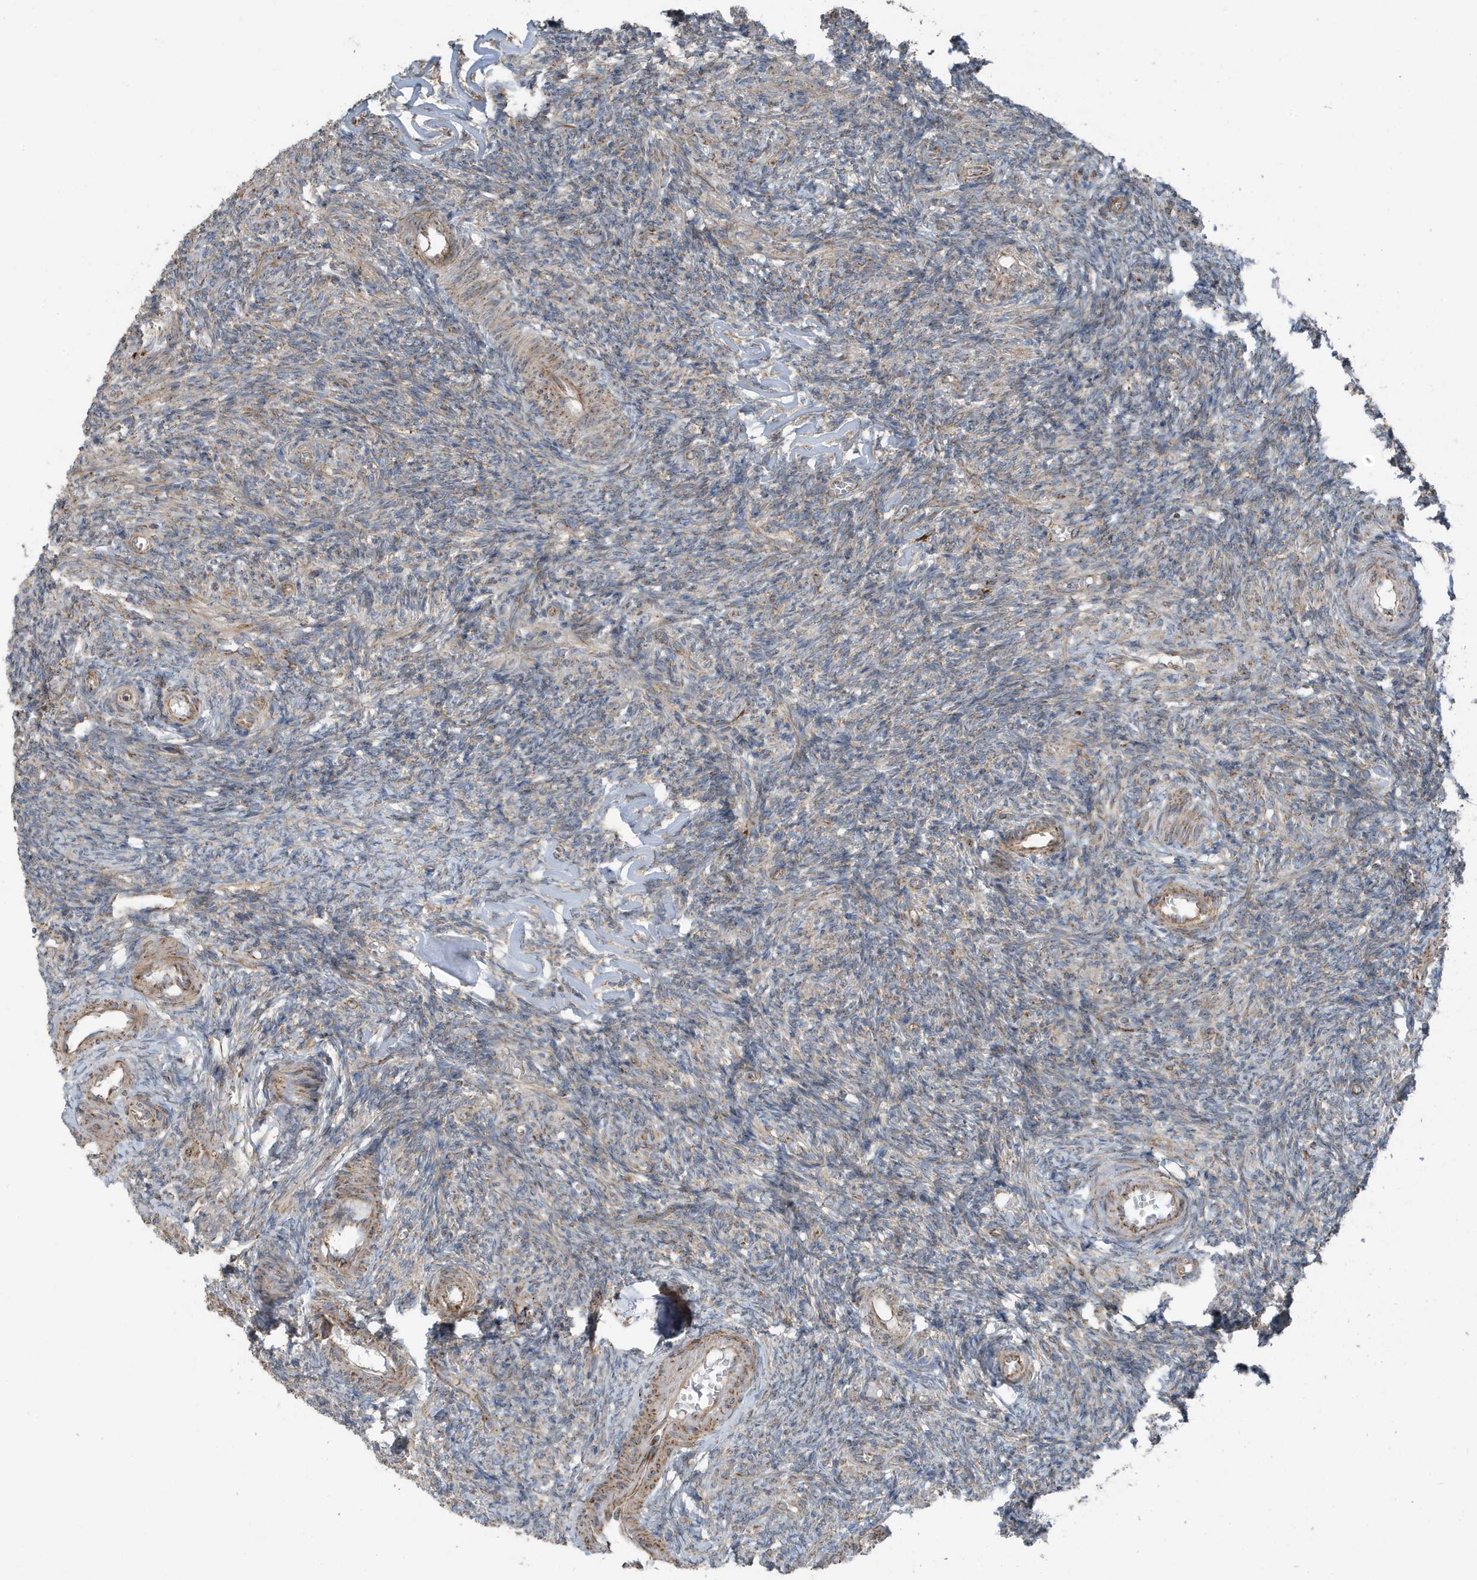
{"staining": {"intensity": "weak", "quantity": "25%-75%", "location": "cytoplasmic/membranous"}, "tissue": "ovary", "cell_type": "Ovarian stroma cells", "image_type": "normal", "snomed": [{"axis": "morphology", "description": "Normal tissue, NOS"}, {"axis": "topography", "description": "Ovary"}], "caption": "This is an image of IHC staining of unremarkable ovary, which shows weak expression in the cytoplasmic/membranous of ovarian stroma cells.", "gene": "GOLGA4", "patient": {"sex": "female", "age": 27}}